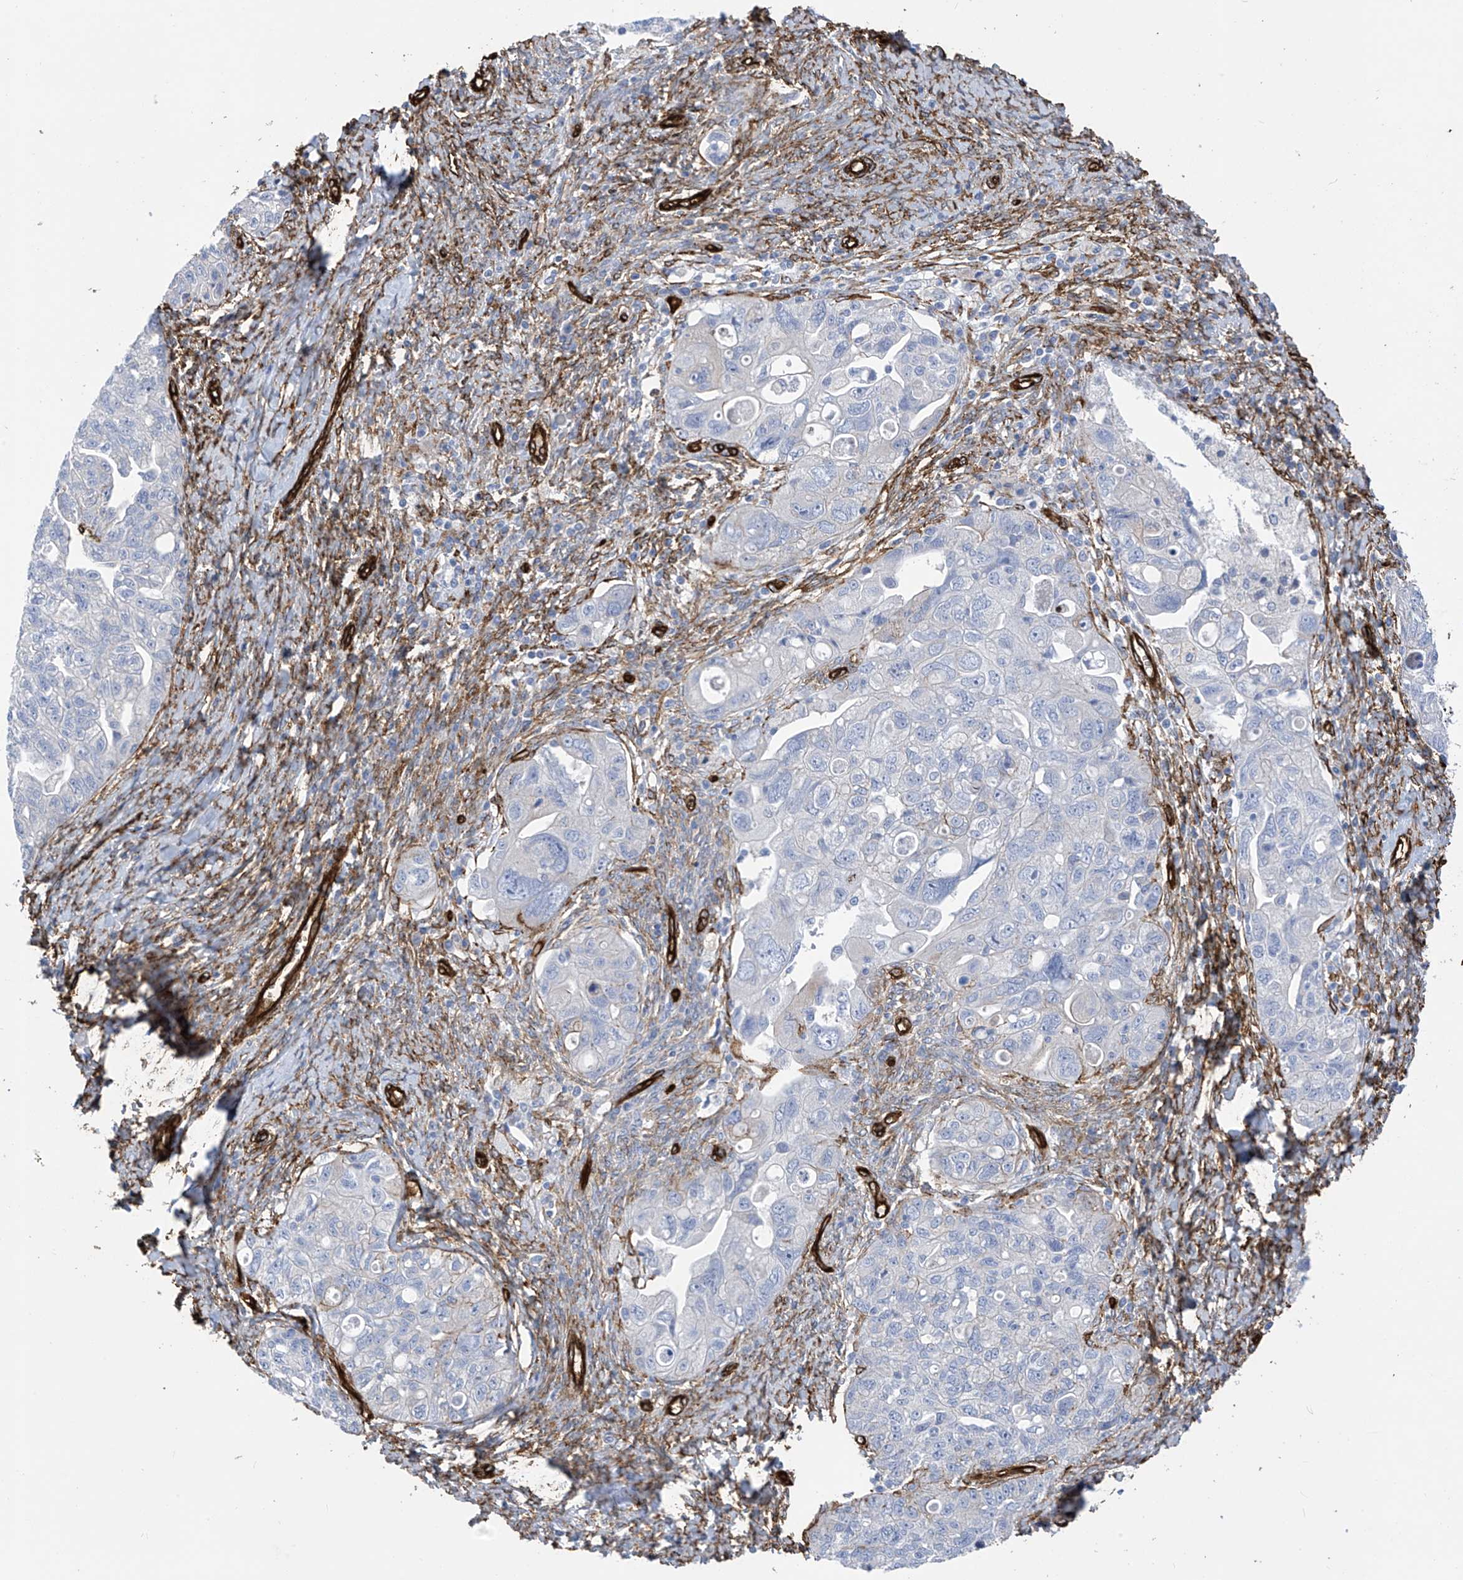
{"staining": {"intensity": "negative", "quantity": "none", "location": "none"}, "tissue": "ovarian cancer", "cell_type": "Tumor cells", "image_type": "cancer", "snomed": [{"axis": "morphology", "description": "Carcinoma, NOS"}, {"axis": "morphology", "description": "Cystadenocarcinoma, serous, NOS"}, {"axis": "topography", "description": "Ovary"}], "caption": "An immunohistochemistry micrograph of ovarian carcinoma is shown. There is no staining in tumor cells of ovarian carcinoma. (DAB immunohistochemistry (IHC), high magnification).", "gene": "UBTD1", "patient": {"sex": "female", "age": 69}}